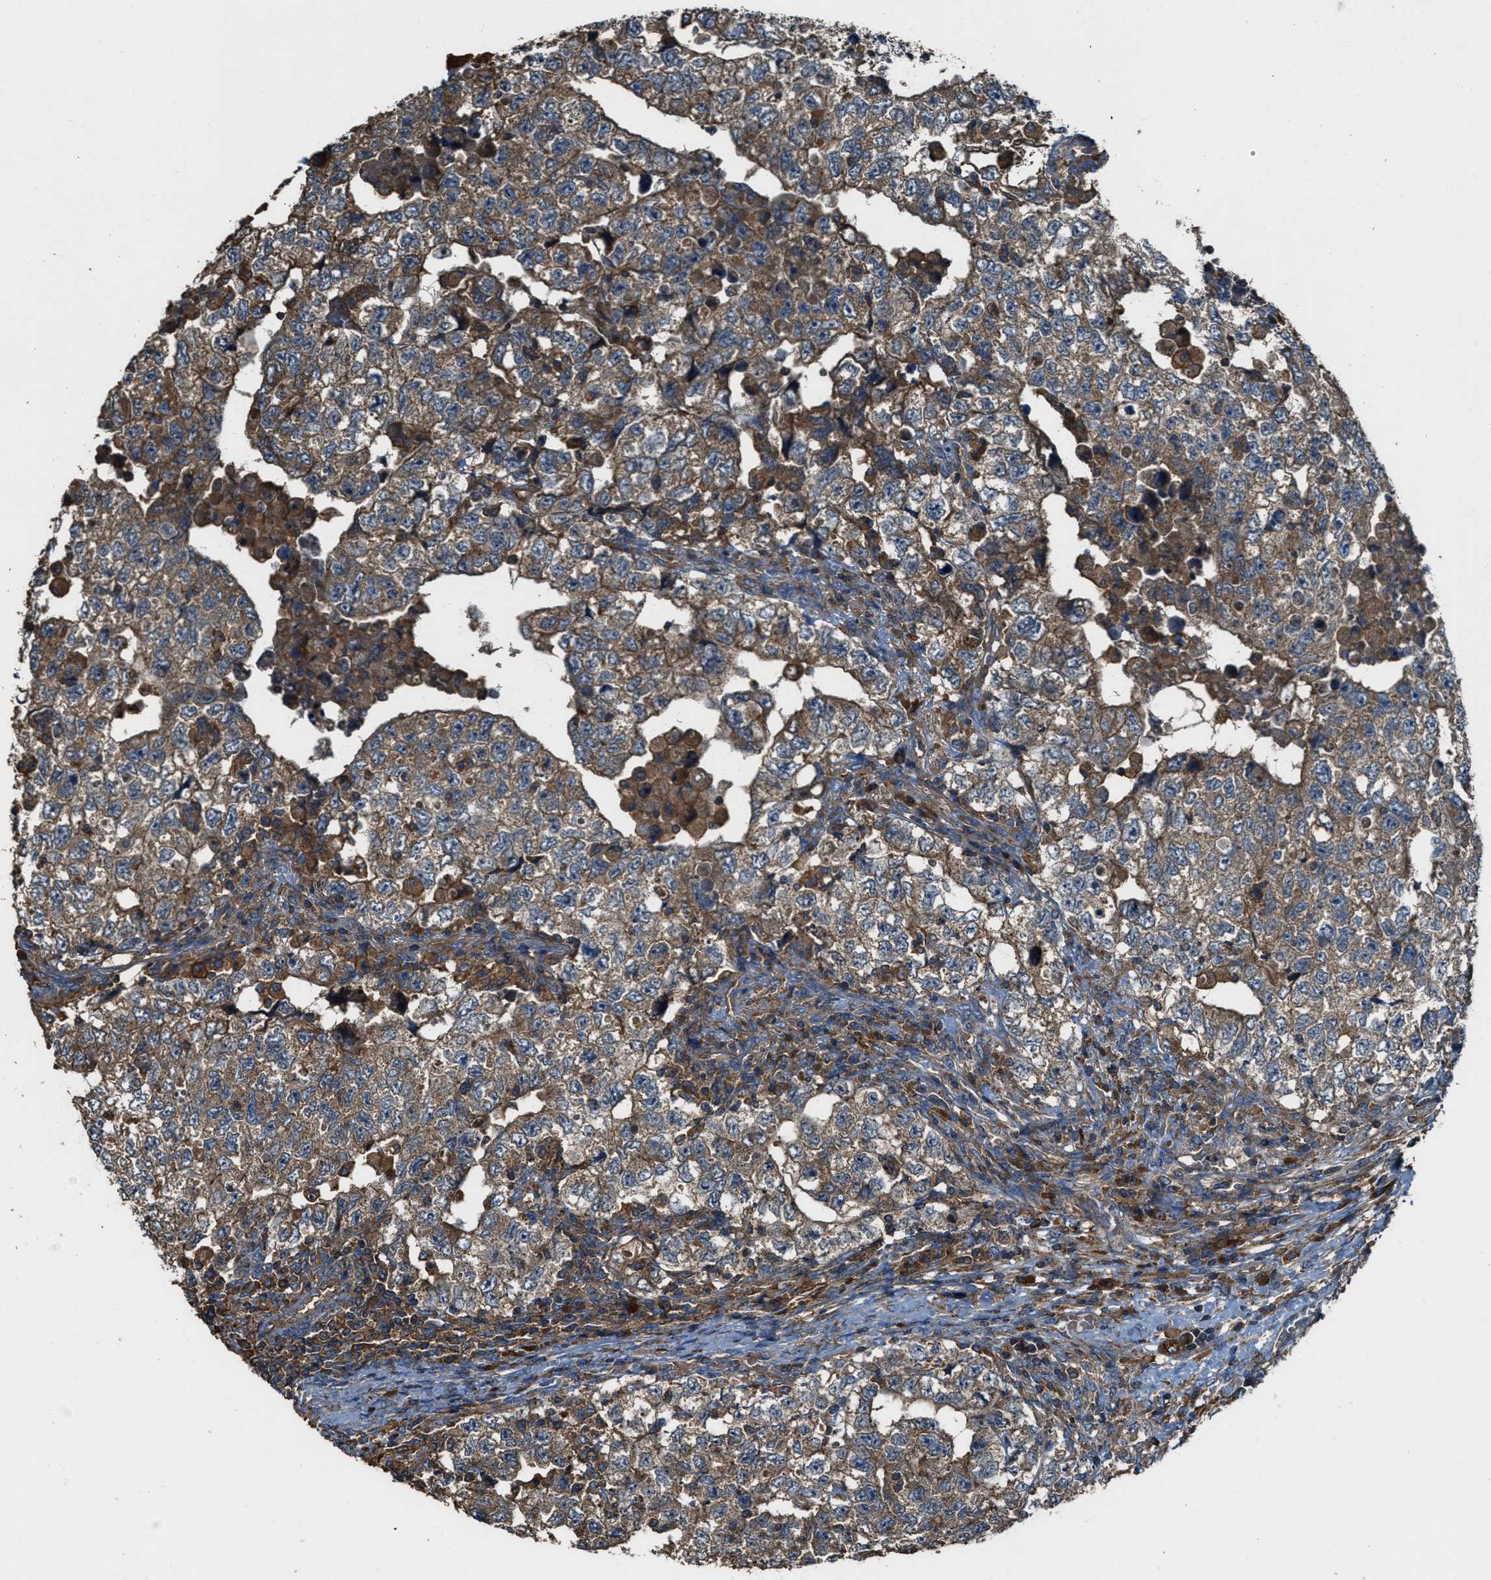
{"staining": {"intensity": "weak", "quantity": ">75%", "location": "cytoplasmic/membranous"}, "tissue": "testis cancer", "cell_type": "Tumor cells", "image_type": "cancer", "snomed": [{"axis": "morphology", "description": "Carcinoma, Embryonal, NOS"}, {"axis": "topography", "description": "Testis"}], "caption": "Testis cancer (embryonal carcinoma) tissue exhibits weak cytoplasmic/membranous expression in approximately >75% of tumor cells, visualized by immunohistochemistry.", "gene": "MAP3K8", "patient": {"sex": "male", "age": 36}}